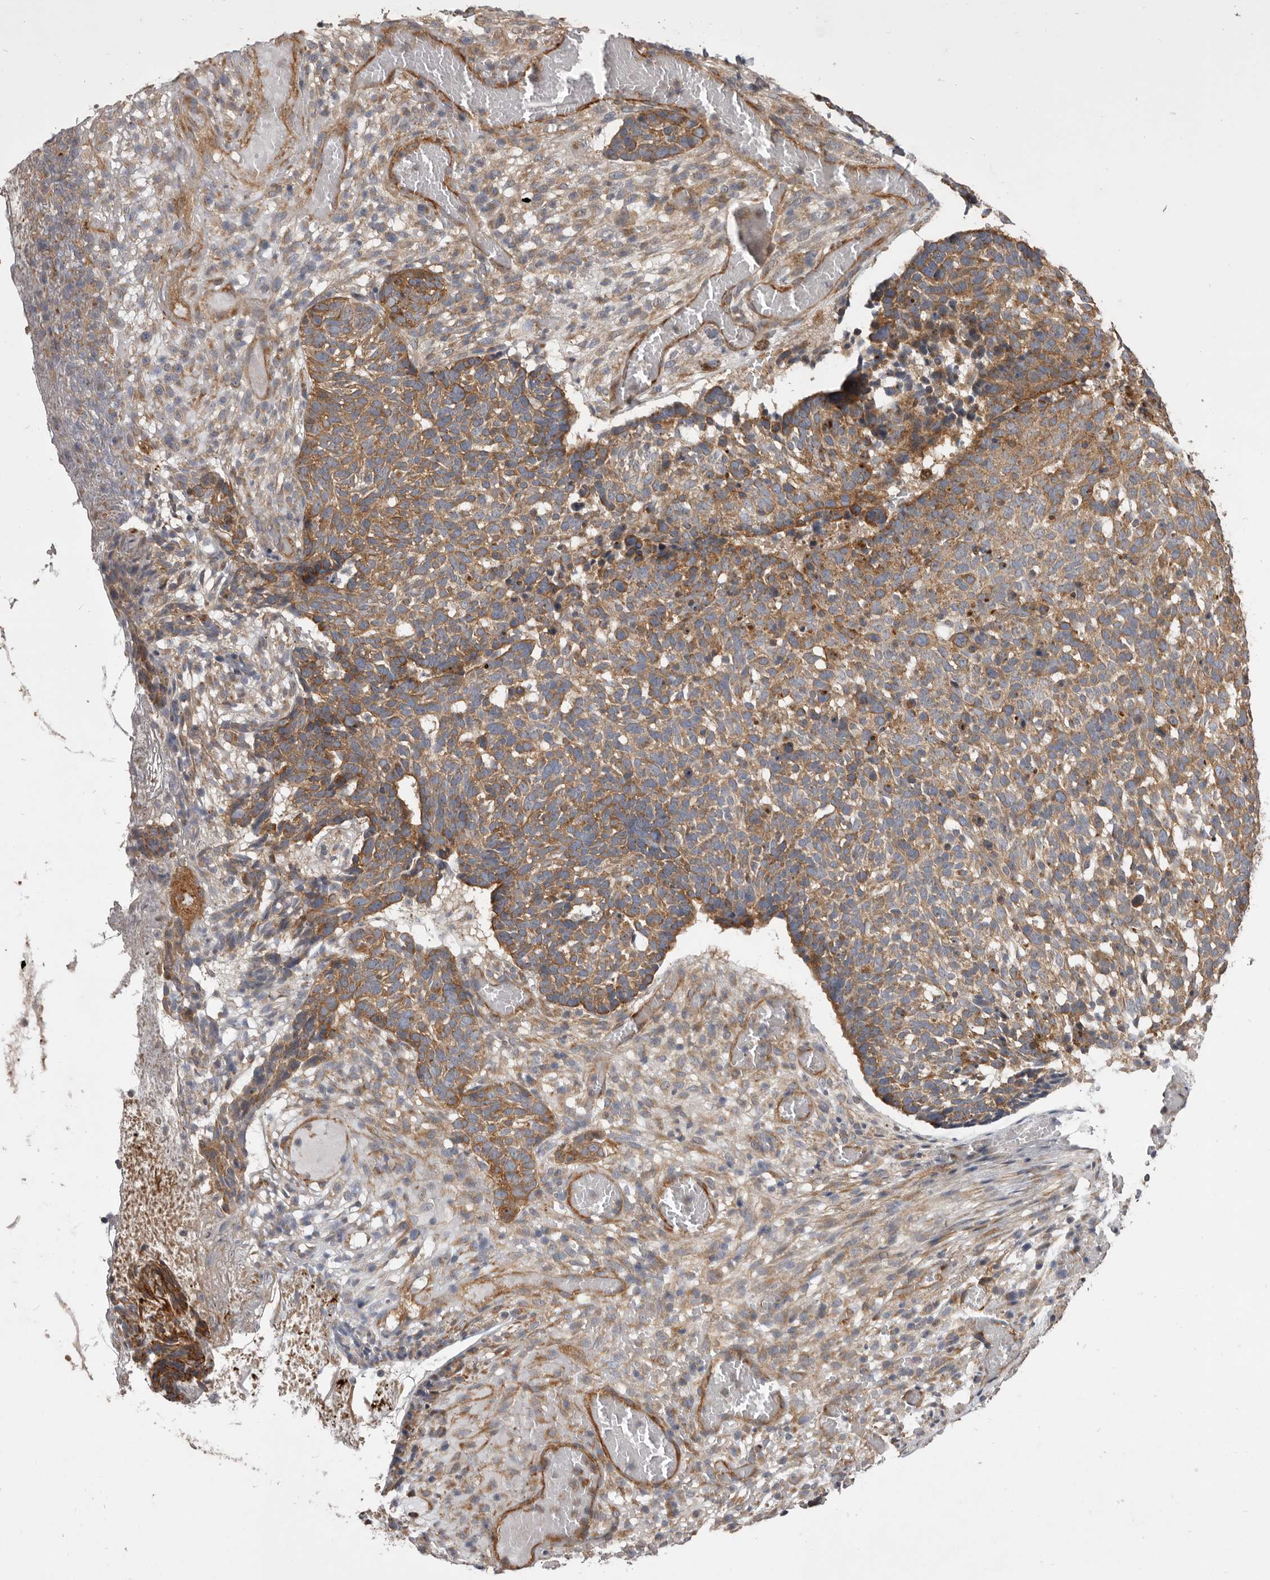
{"staining": {"intensity": "moderate", "quantity": ">75%", "location": "cytoplasmic/membranous"}, "tissue": "skin cancer", "cell_type": "Tumor cells", "image_type": "cancer", "snomed": [{"axis": "morphology", "description": "Basal cell carcinoma"}, {"axis": "topography", "description": "Skin"}], "caption": "The histopathology image exhibits immunohistochemical staining of basal cell carcinoma (skin). There is moderate cytoplasmic/membranous positivity is identified in approximately >75% of tumor cells. The staining was performed using DAB (3,3'-diaminobenzidine) to visualize the protein expression in brown, while the nuclei were stained in blue with hematoxylin (Magnification: 20x).", "gene": "VPS45", "patient": {"sex": "male", "age": 85}}